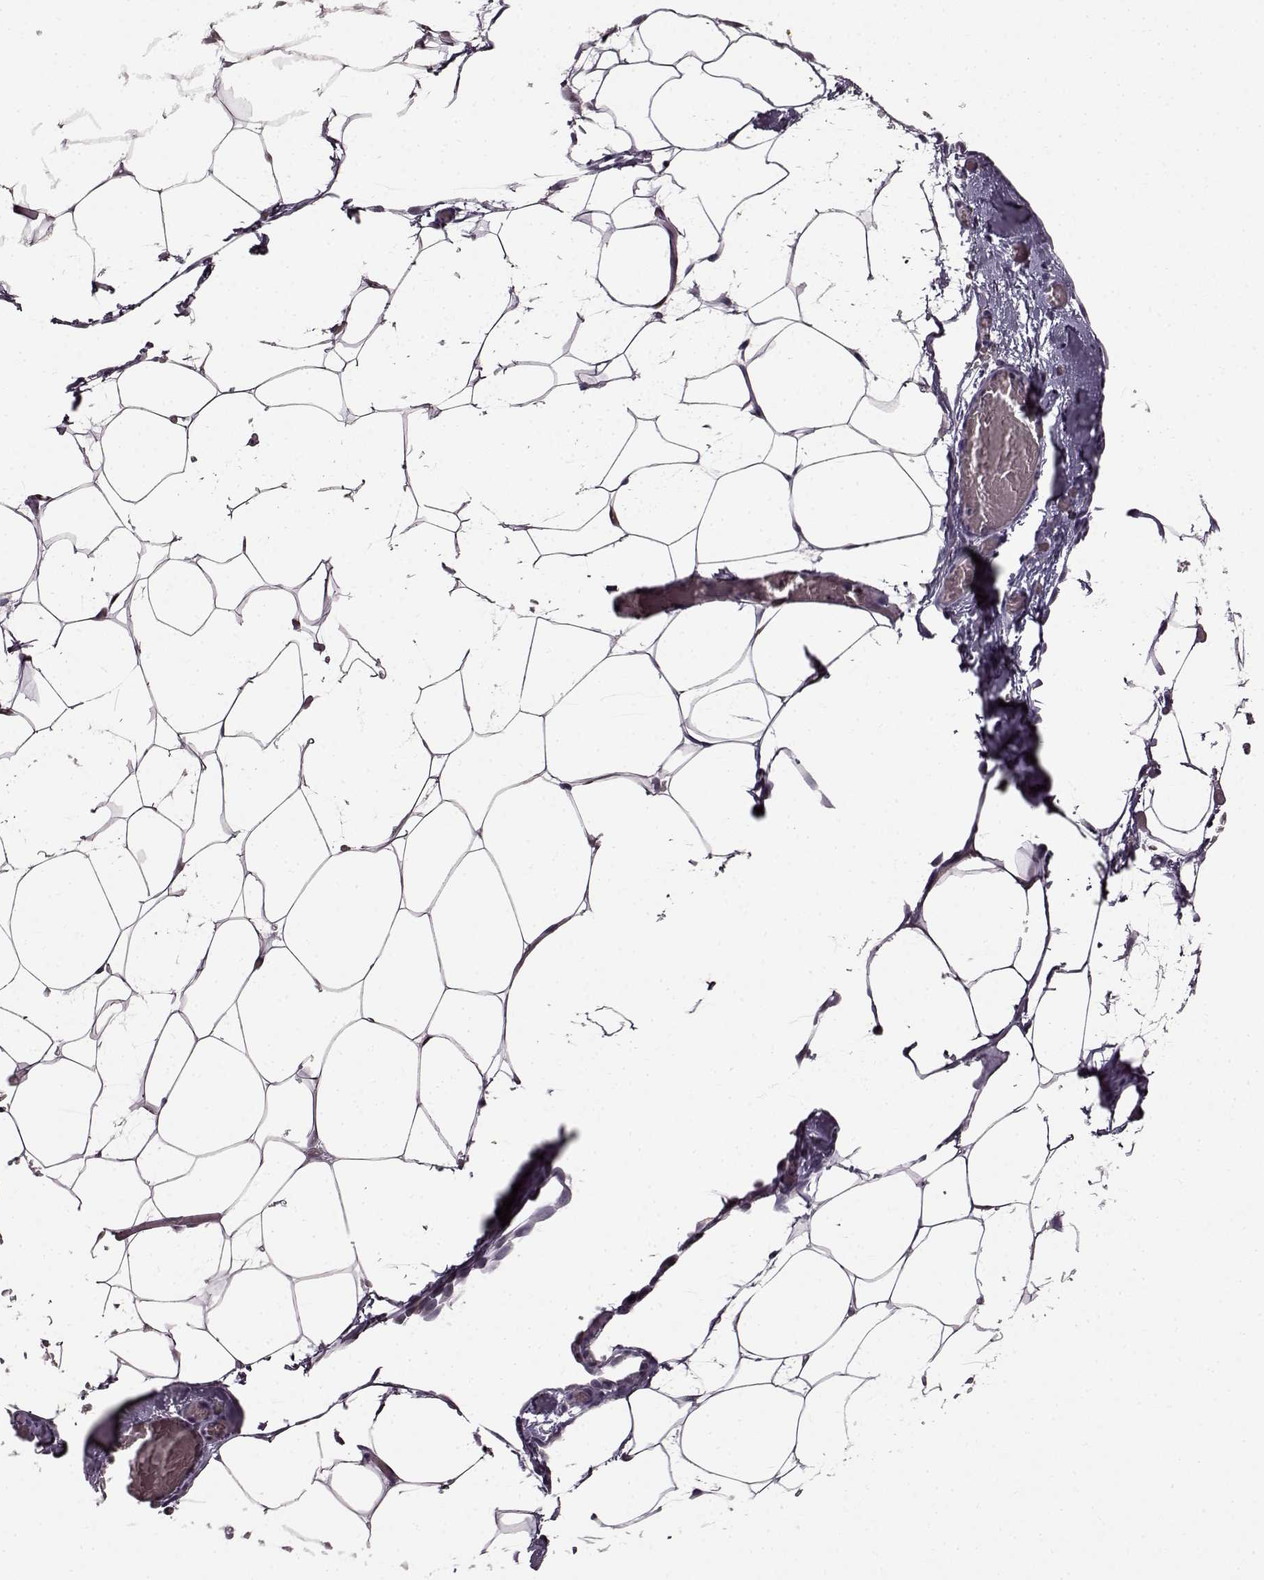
{"staining": {"intensity": "negative", "quantity": "none", "location": "none"}, "tissue": "adipose tissue", "cell_type": "Adipocytes", "image_type": "normal", "snomed": [{"axis": "morphology", "description": "Normal tissue, NOS"}, {"axis": "topography", "description": "Adipose tissue"}], "caption": "Immunohistochemistry (IHC) image of normal human adipose tissue stained for a protein (brown), which shows no positivity in adipocytes.", "gene": "CNGA3", "patient": {"sex": "male", "age": 57}}